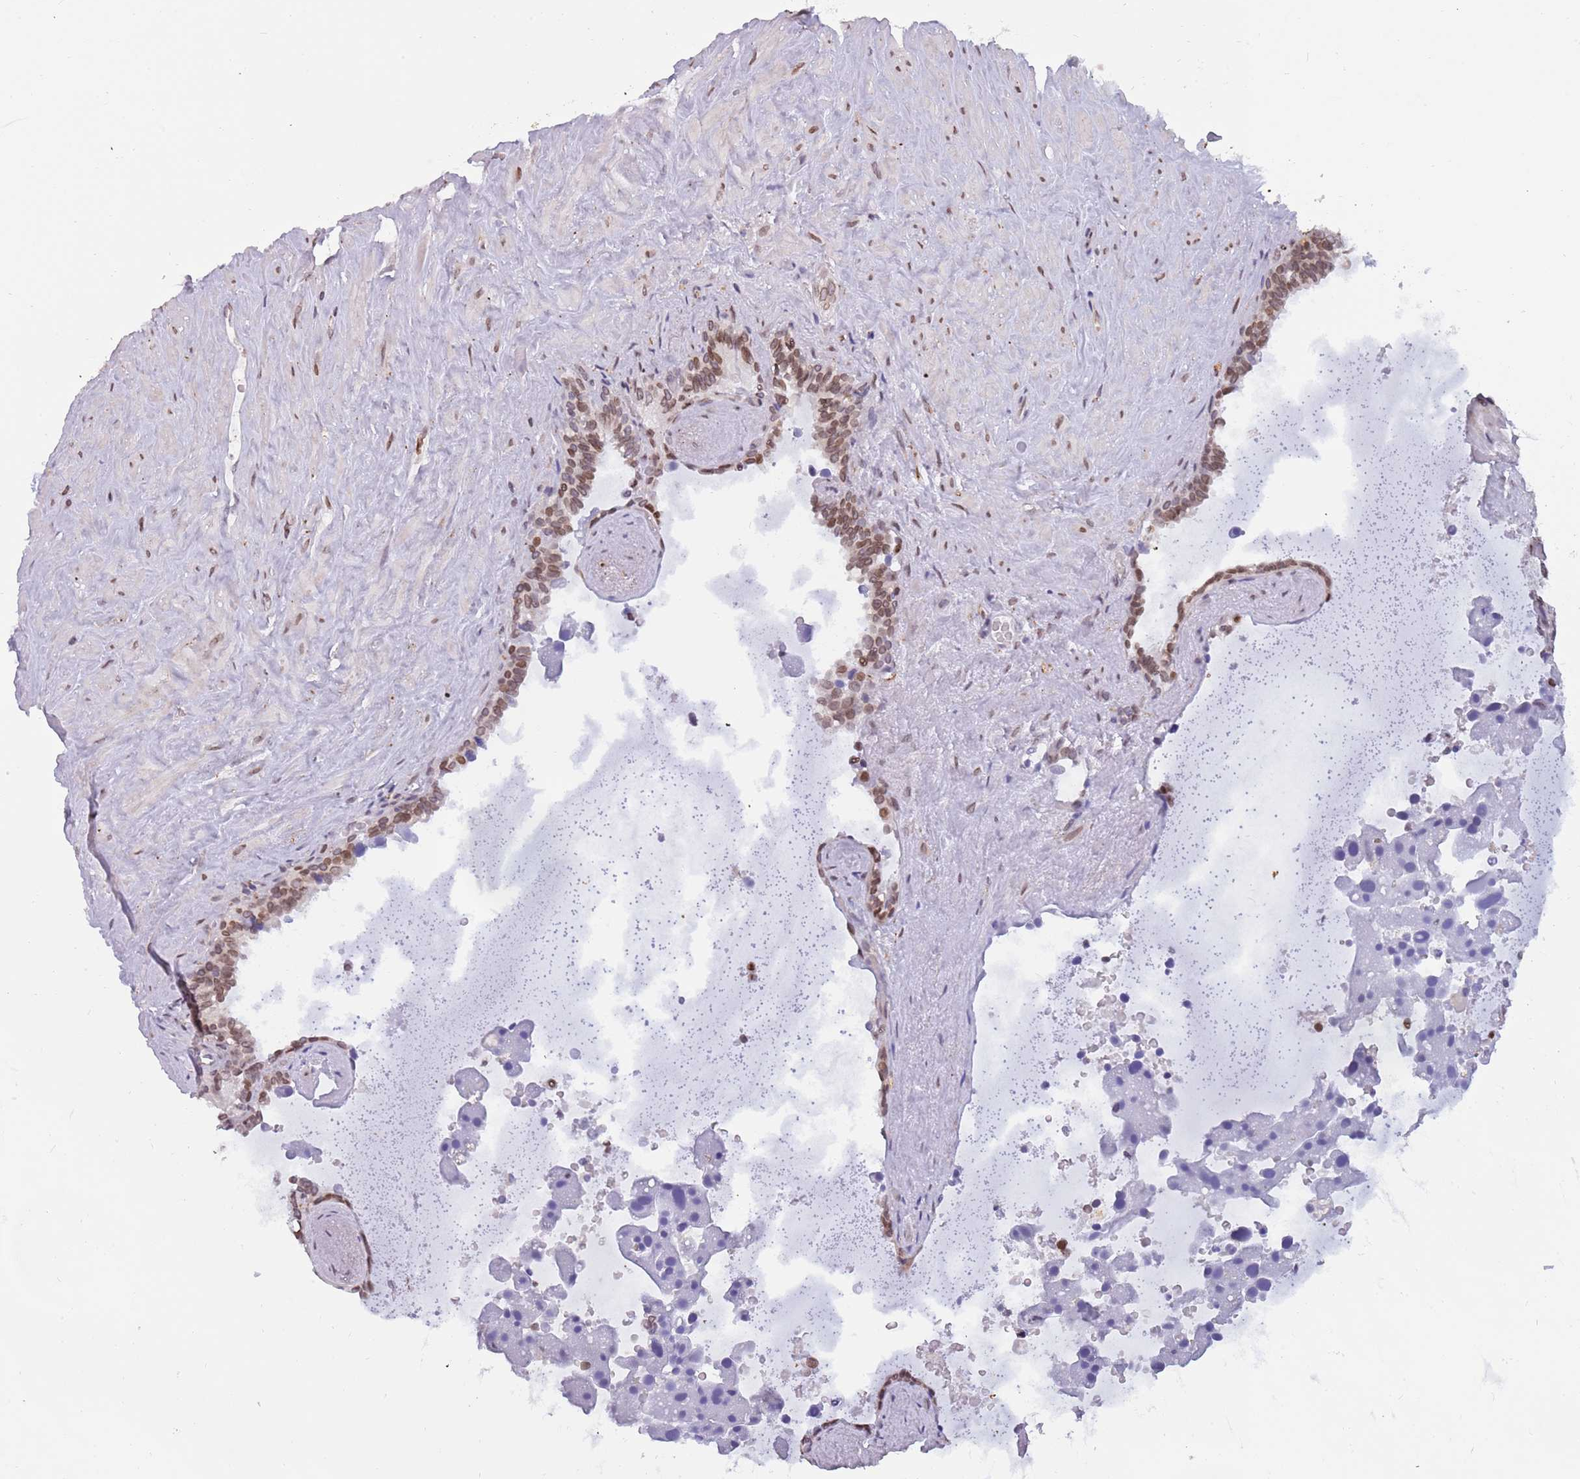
{"staining": {"intensity": "moderate", "quantity": ">75%", "location": "cytoplasmic/membranous,nuclear"}, "tissue": "seminal vesicle", "cell_type": "Glandular cells", "image_type": "normal", "snomed": [{"axis": "morphology", "description": "Normal tissue, NOS"}, {"axis": "topography", "description": "Seminal veicle"}], "caption": "Moderate cytoplasmic/membranous,nuclear expression is present in about >75% of glandular cells in normal seminal vesicle.", "gene": "KLHDC2", "patient": {"sex": "male", "age": 68}}